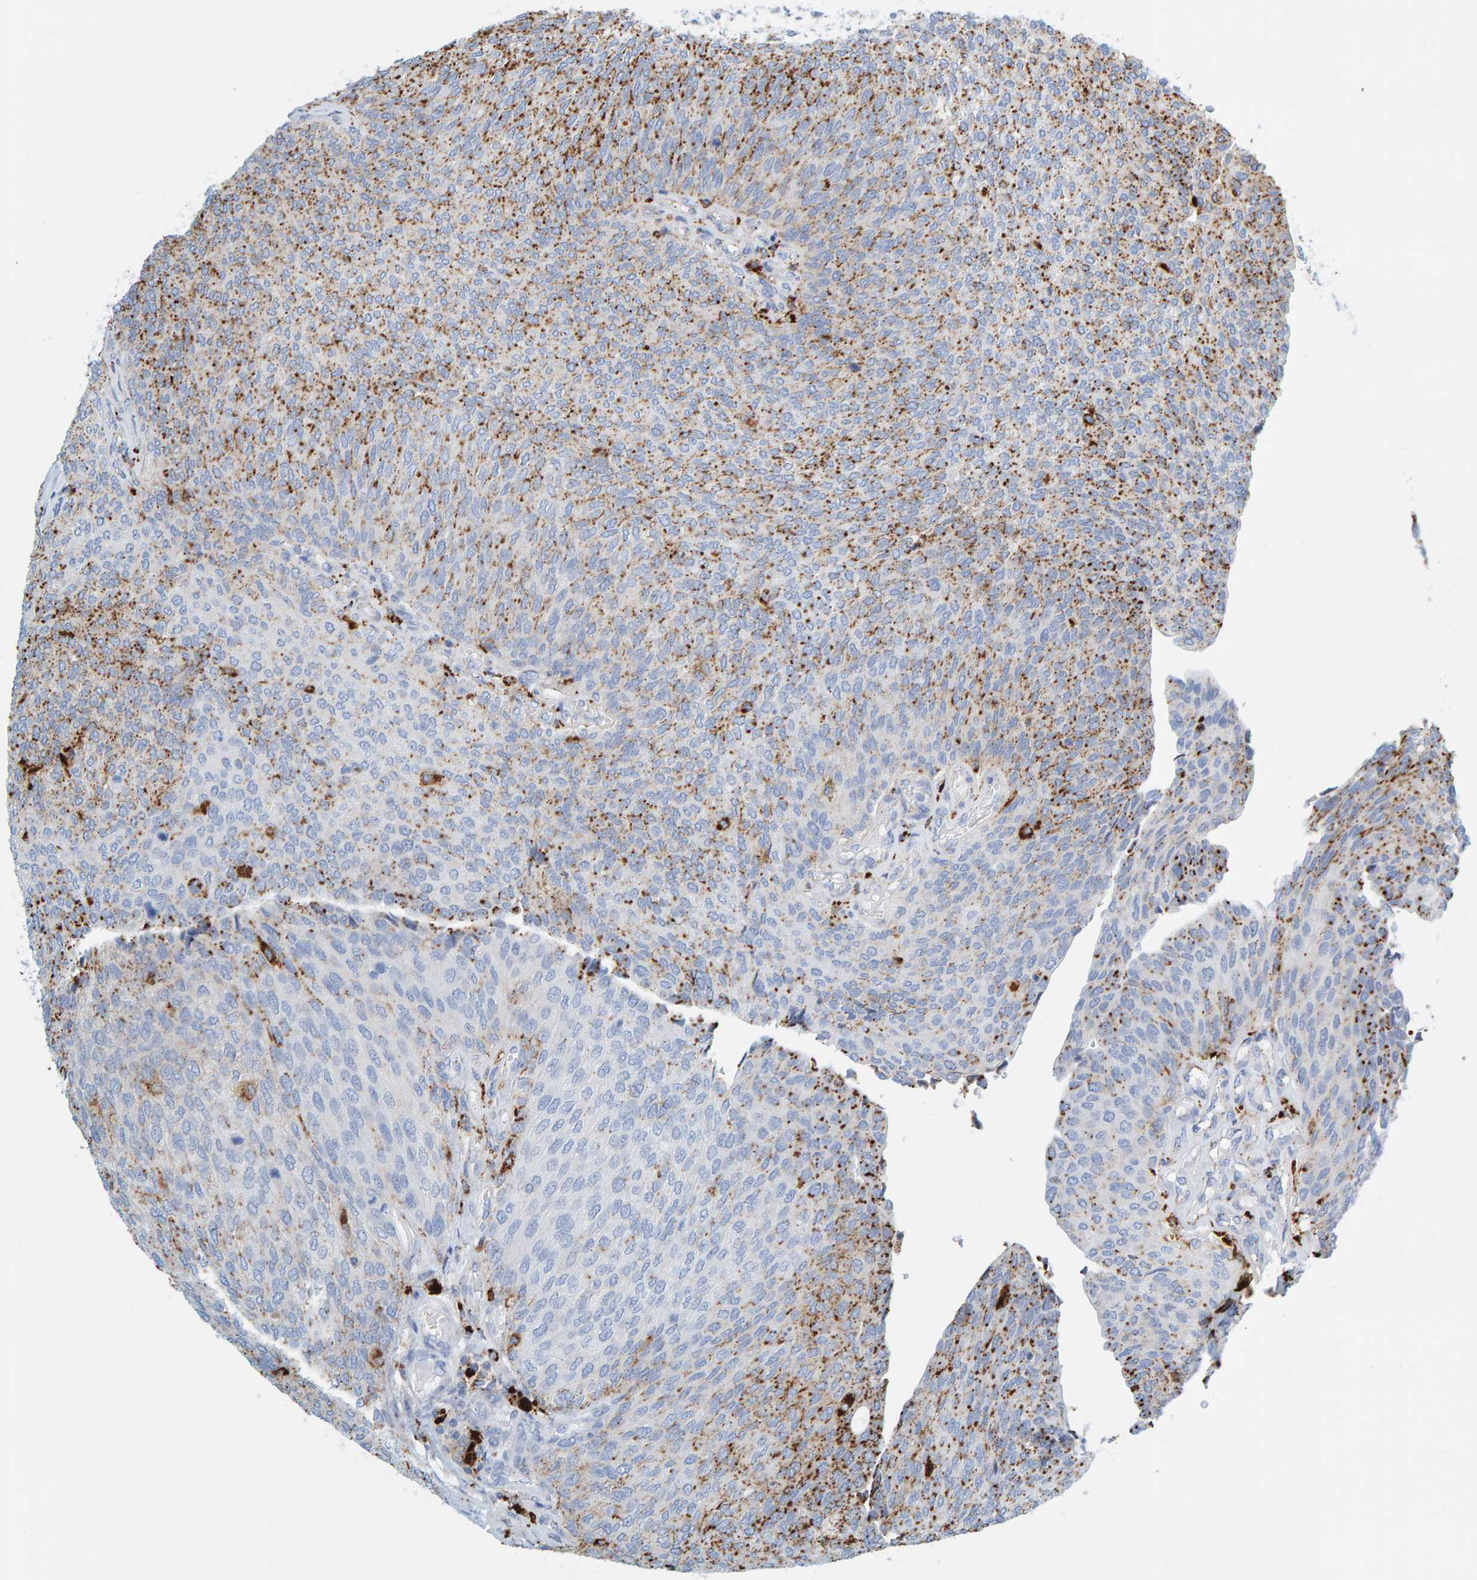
{"staining": {"intensity": "moderate", "quantity": "25%-75%", "location": "cytoplasmic/membranous"}, "tissue": "urothelial cancer", "cell_type": "Tumor cells", "image_type": "cancer", "snomed": [{"axis": "morphology", "description": "Urothelial carcinoma, Low grade"}, {"axis": "topography", "description": "Urinary bladder"}], "caption": "Urothelial cancer stained with a brown dye exhibits moderate cytoplasmic/membranous positive positivity in approximately 25%-75% of tumor cells.", "gene": "BIN3", "patient": {"sex": "female", "age": 79}}